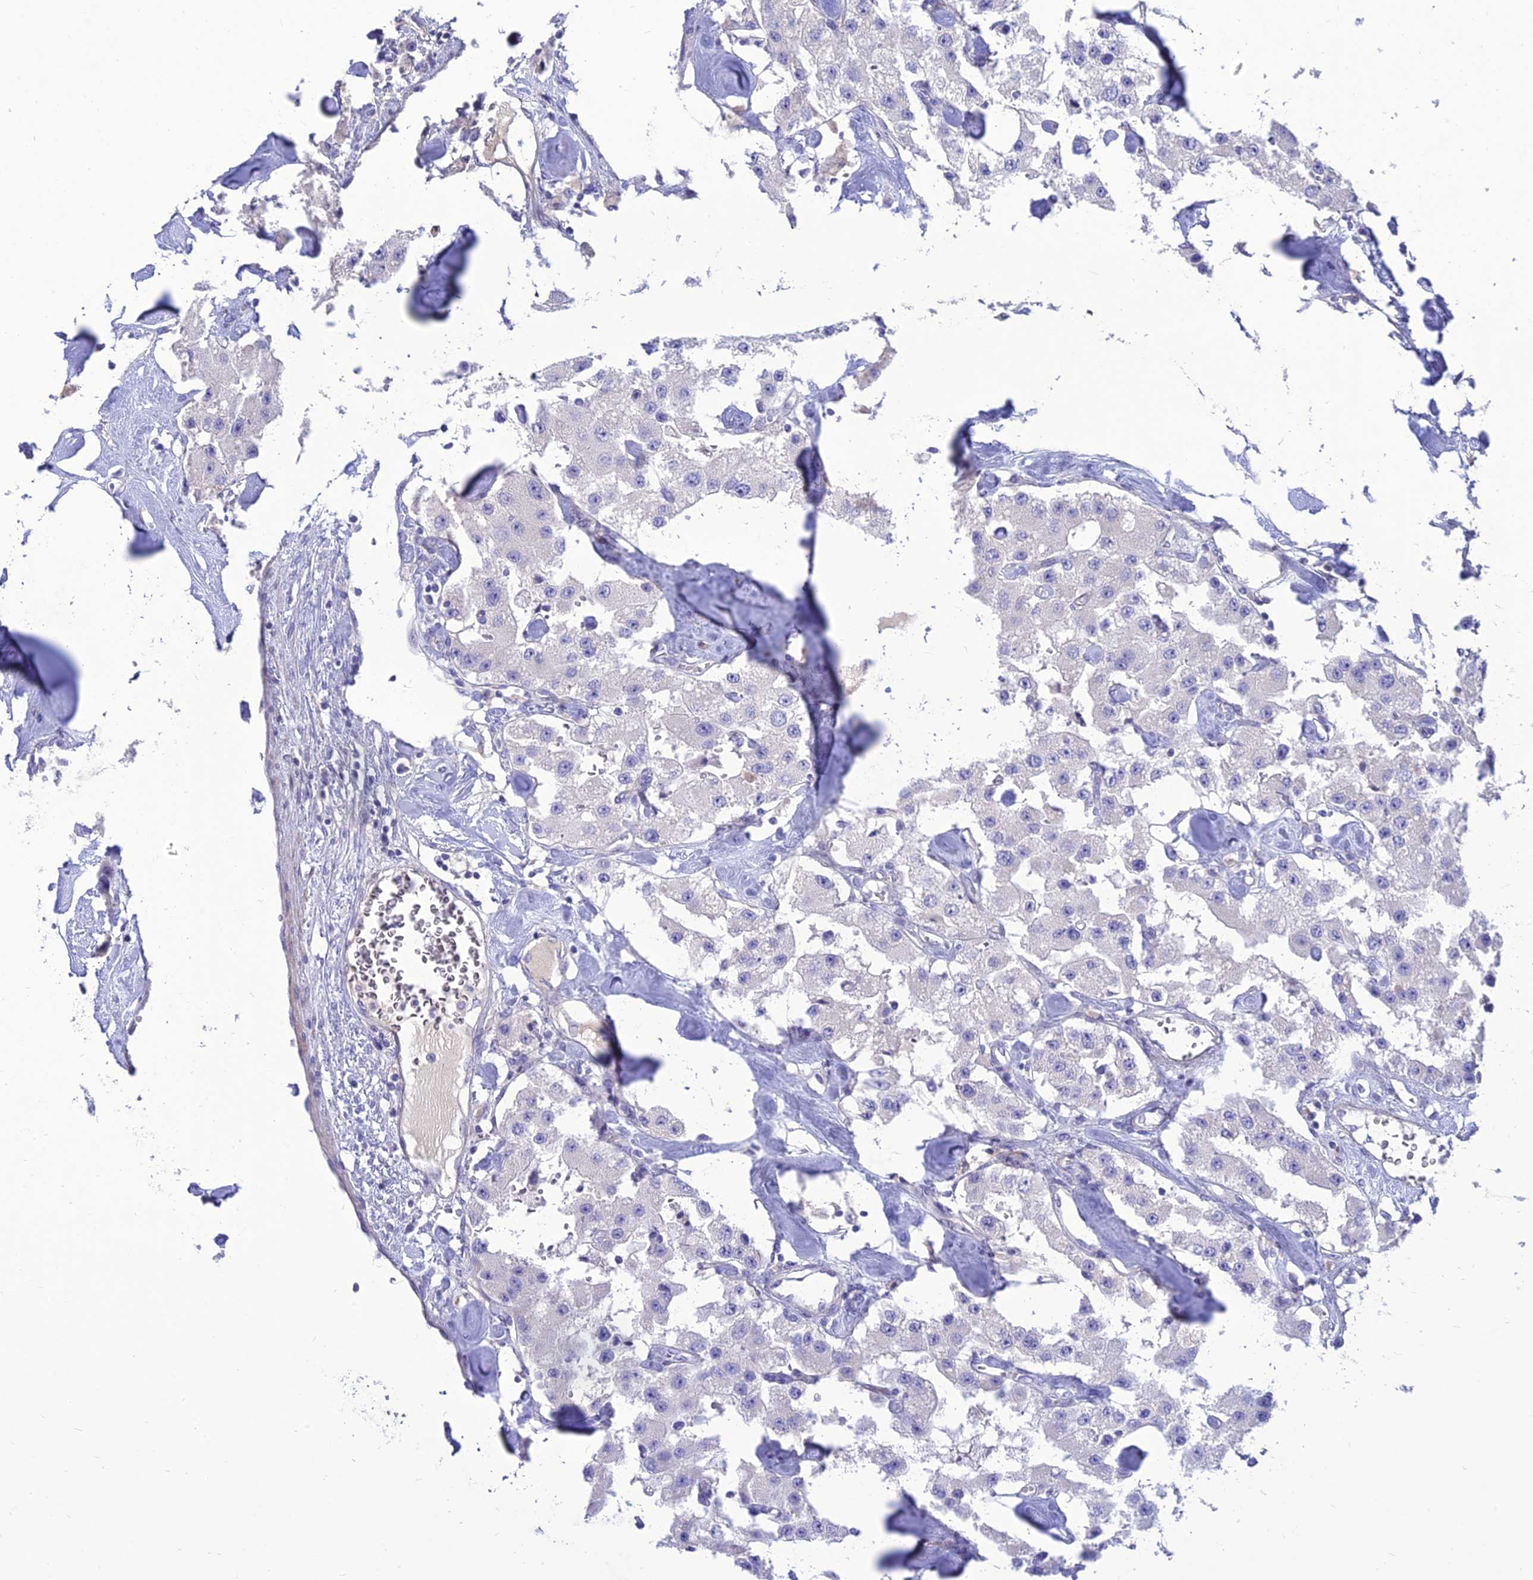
{"staining": {"intensity": "negative", "quantity": "none", "location": "none"}, "tissue": "carcinoid", "cell_type": "Tumor cells", "image_type": "cancer", "snomed": [{"axis": "morphology", "description": "Carcinoid, malignant, NOS"}, {"axis": "topography", "description": "Pancreas"}], "caption": "High magnification brightfield microscopy of carcinoid stained with DAB (brown) and counterstained with hematoxylin (blue): tumor cells show no significant positivity.", "gene": "TEKT3", "patient": {"sex": "male", "age": 41}}